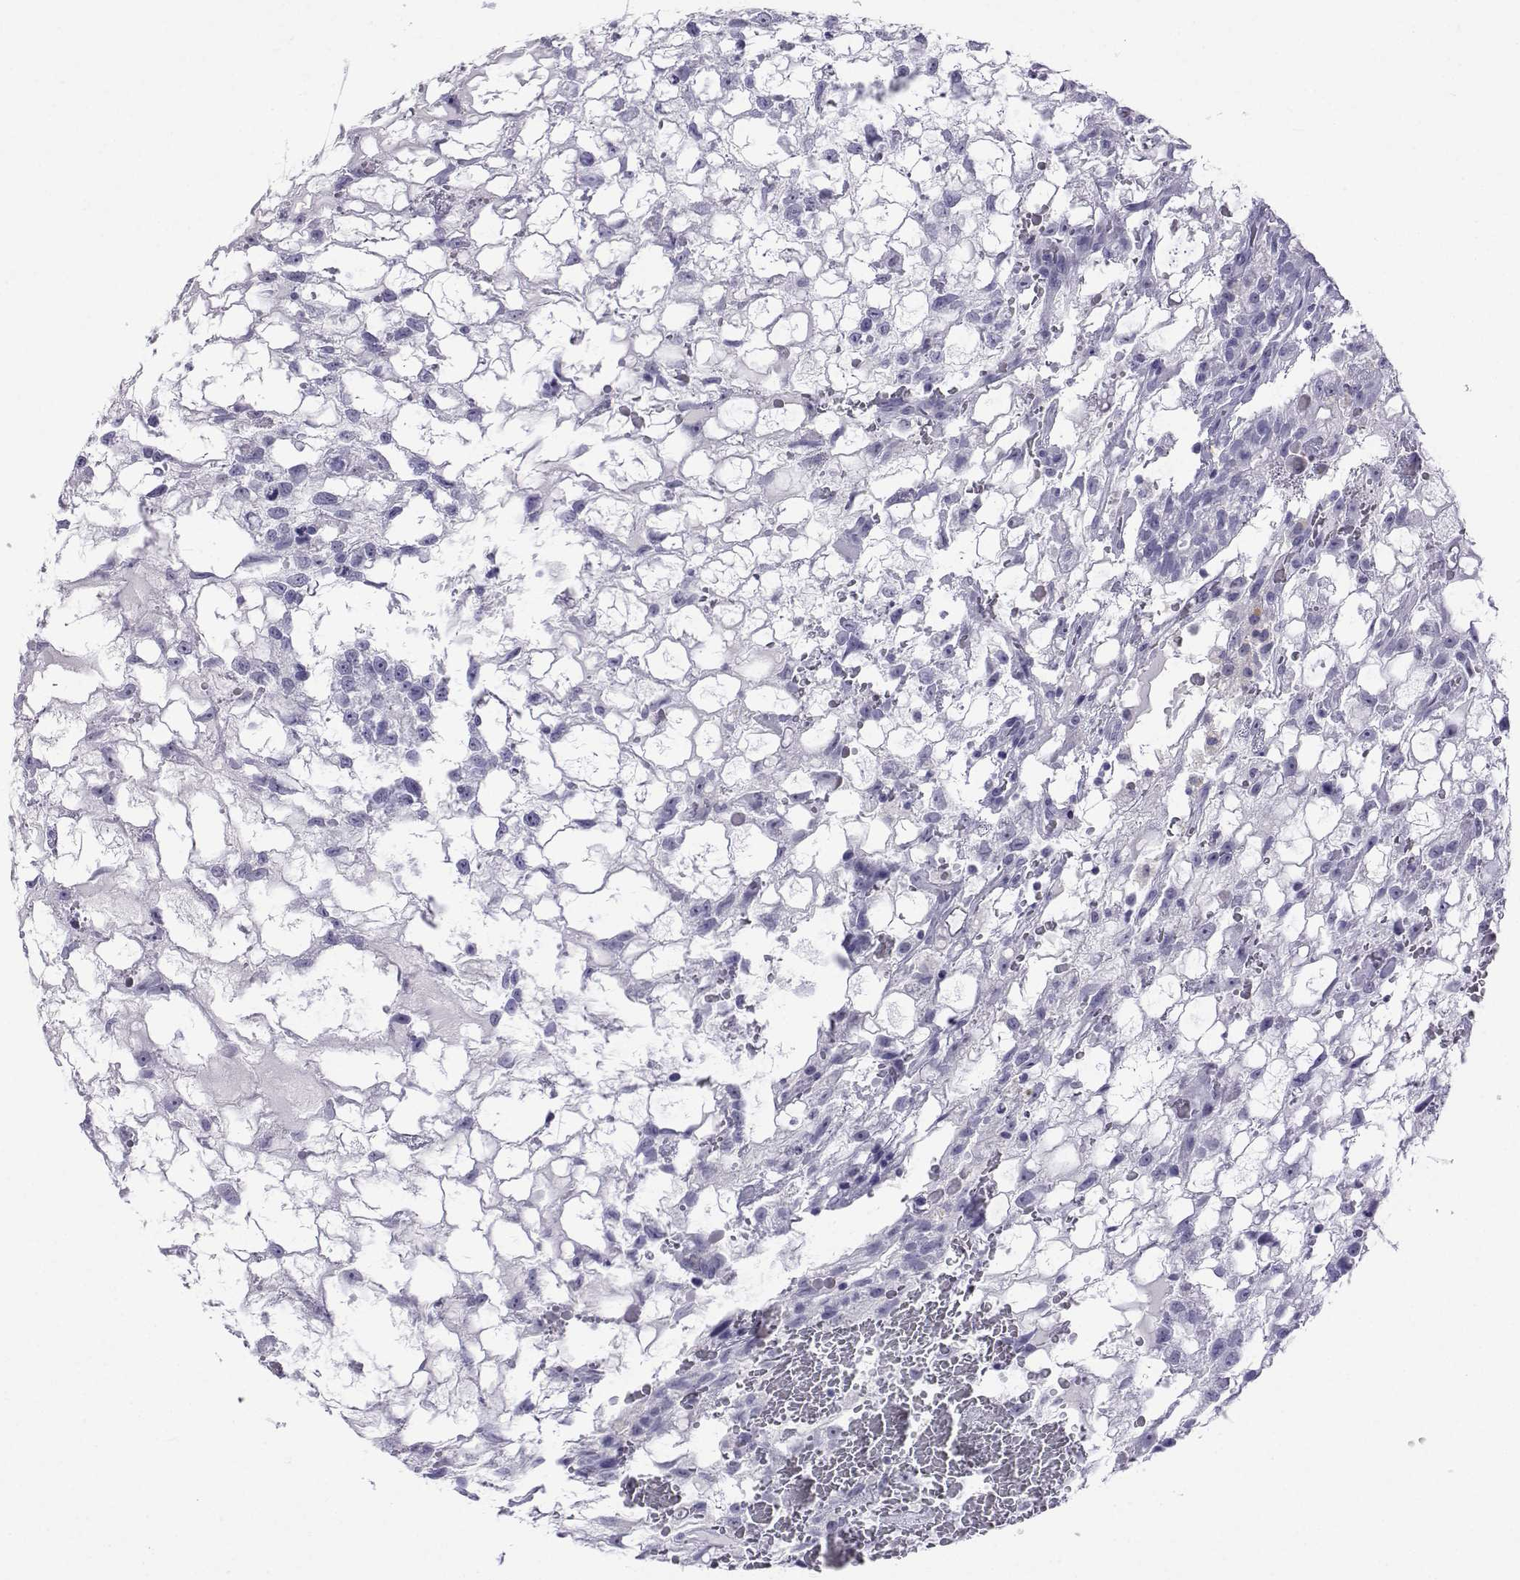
{"staining": {"intensity": "negative", "quantity": "none", "location": "none"}, "tissue": "testis cancer", "cell_type": "Tumor cells", "image_type": "cancer", "snomed": [{"axis": "morphology", "description": "Normal tissue, NOS"}, {"axis": "morphology", "description": "Carcinoma, Embryonal, NOS"}, {"axis": "topography", "description": "Testis"}, {"axis": "topography", "description": "Epididymis"}], "caption": "Immunohistochemistry of human embryonal carcinoma (testis) demonstrates no expression in tumor cells.", "gene": "ACTL7A", "patient": {"sex": "male", "age": 32}}